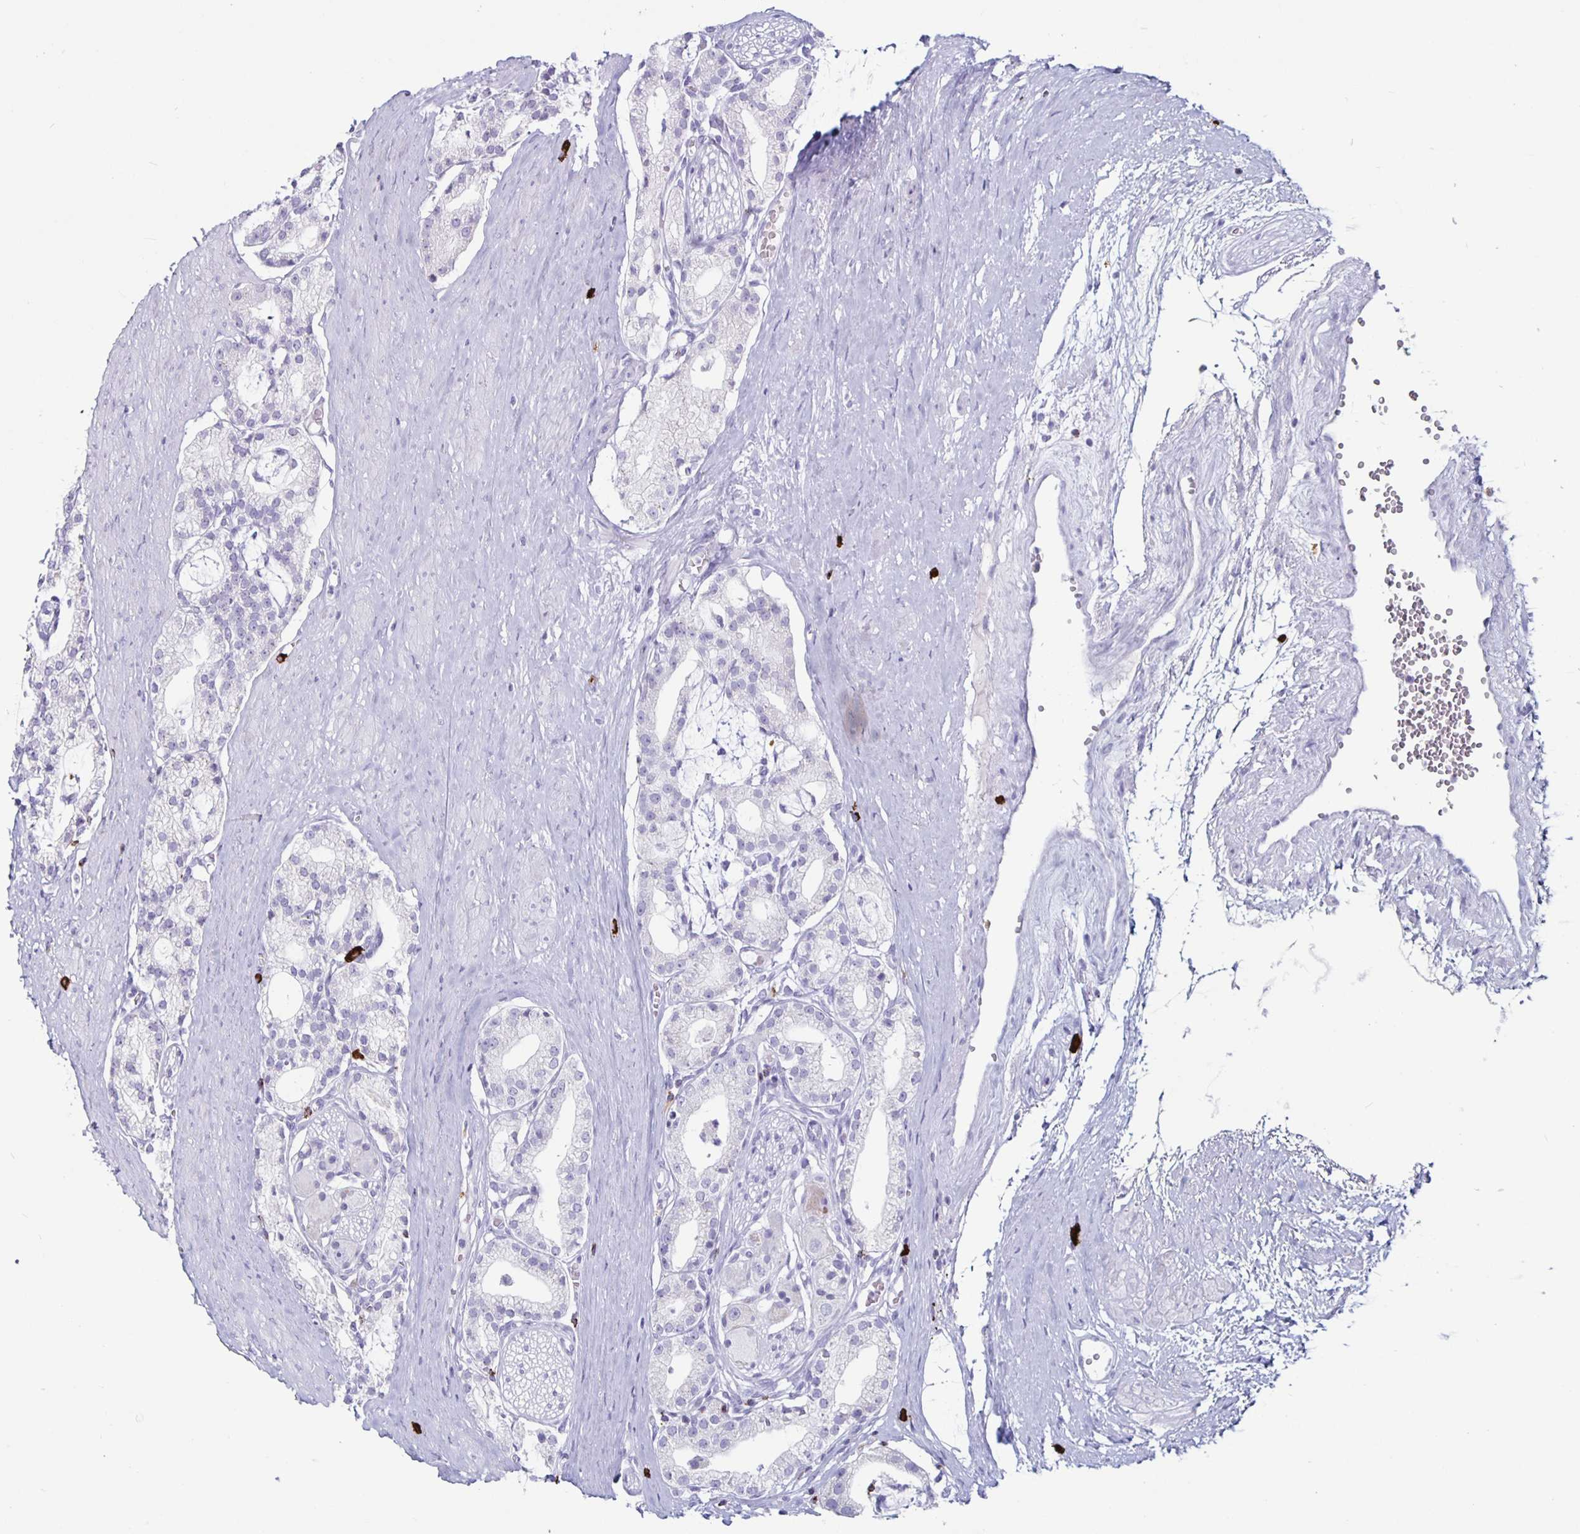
{"staining": {"intensity": "negative", "quantity": "none", "location": "none"}, "tissue": "prostate cancer", "cell_type": "Tumor cells", "image_type": "cancer", "snomed": [{"axis": "morphology", "description": "Adenocarcinoma, High grade"}, {"axis": "topography", "description": "Prostate"}], "caption": "A histopathology image of human prostate high-grade adenocarcinoma is negative for staining in tumor cells.", "gene": "GZMK", "patient": {"sex": "male", "age": 71}}